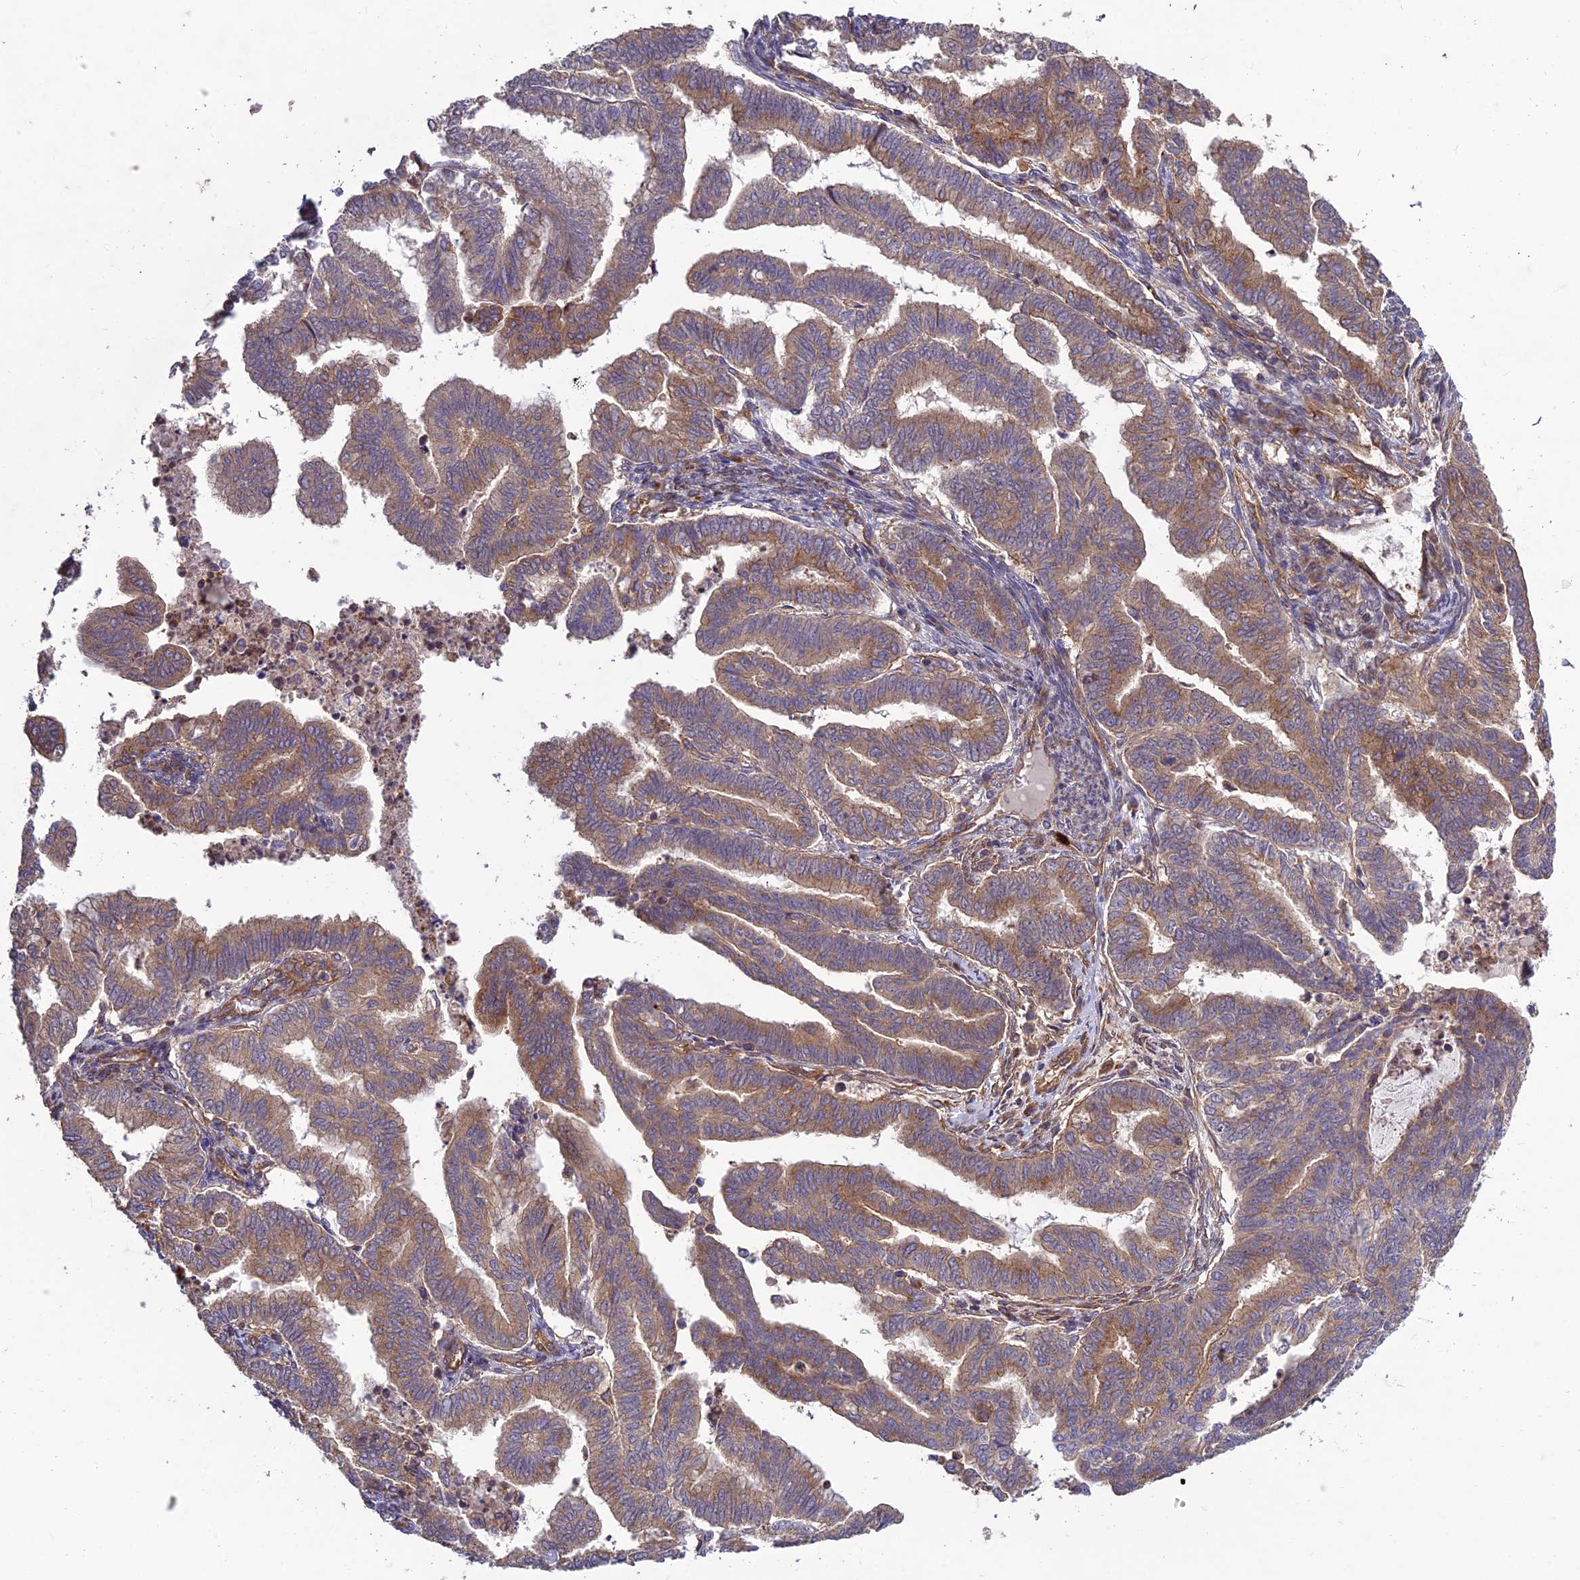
{"staining": {"intensity": "moderate", "quantity": "25%-75%", "location": "cytoplasmic/membranous"}, "tissue": "endometrial cancer", "cell_type": "Tumor cells", "image_type": "cancer", "snomed": [{"axis": "morphology", "description": "Adenocarcinoma, NOS"}, {"axis": "topography", "description": "Endometrium"}], "caption": "Endometrial adenocarcinoma was stained to show a protein in brown. There is medium levels of moderate cytoplasmic/membranous expression in approximately 25%-75% of tumor cells.", "gene": "TMEM131L", "patient": {"sex": "female", "age": 79}}